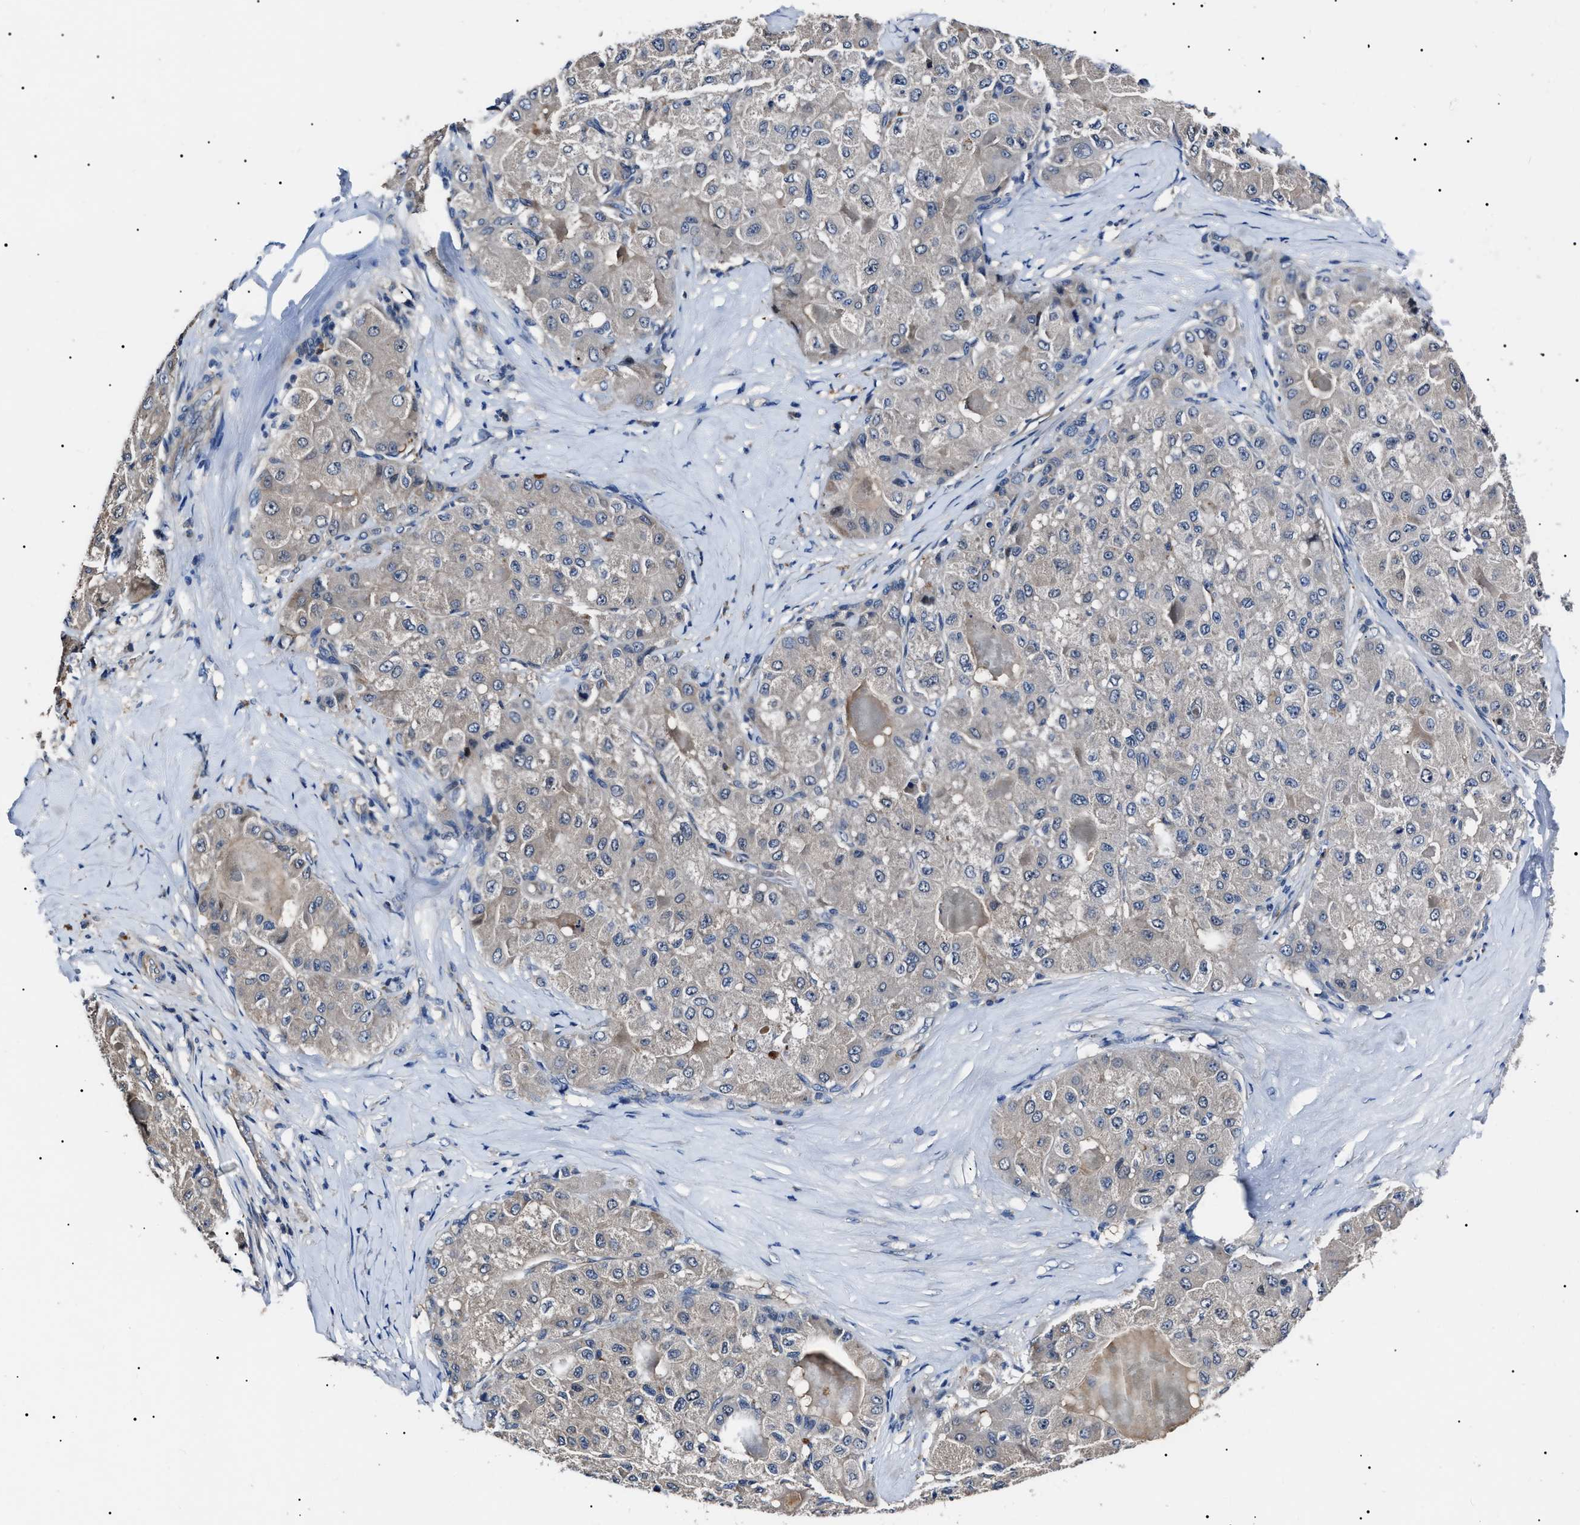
{"staining": {"intensity": "negative", "quantity": "none", "location": "none"}, "tissue": "liver cancer", "cell_type": "Tumor cells", "image_type": "cancer", "snomed": [{"axis": "morphology", "description": "Carcinoma, Hepatocellular, NOS"}, {"axis": "topography", "description": "Liver"}], "caption": "This is an immunohistochemistry micrograph of liver cancer. There is no staining in tumor cells.", "gene": "IFT81", "patient": {"sex": "male", "age": 80}}